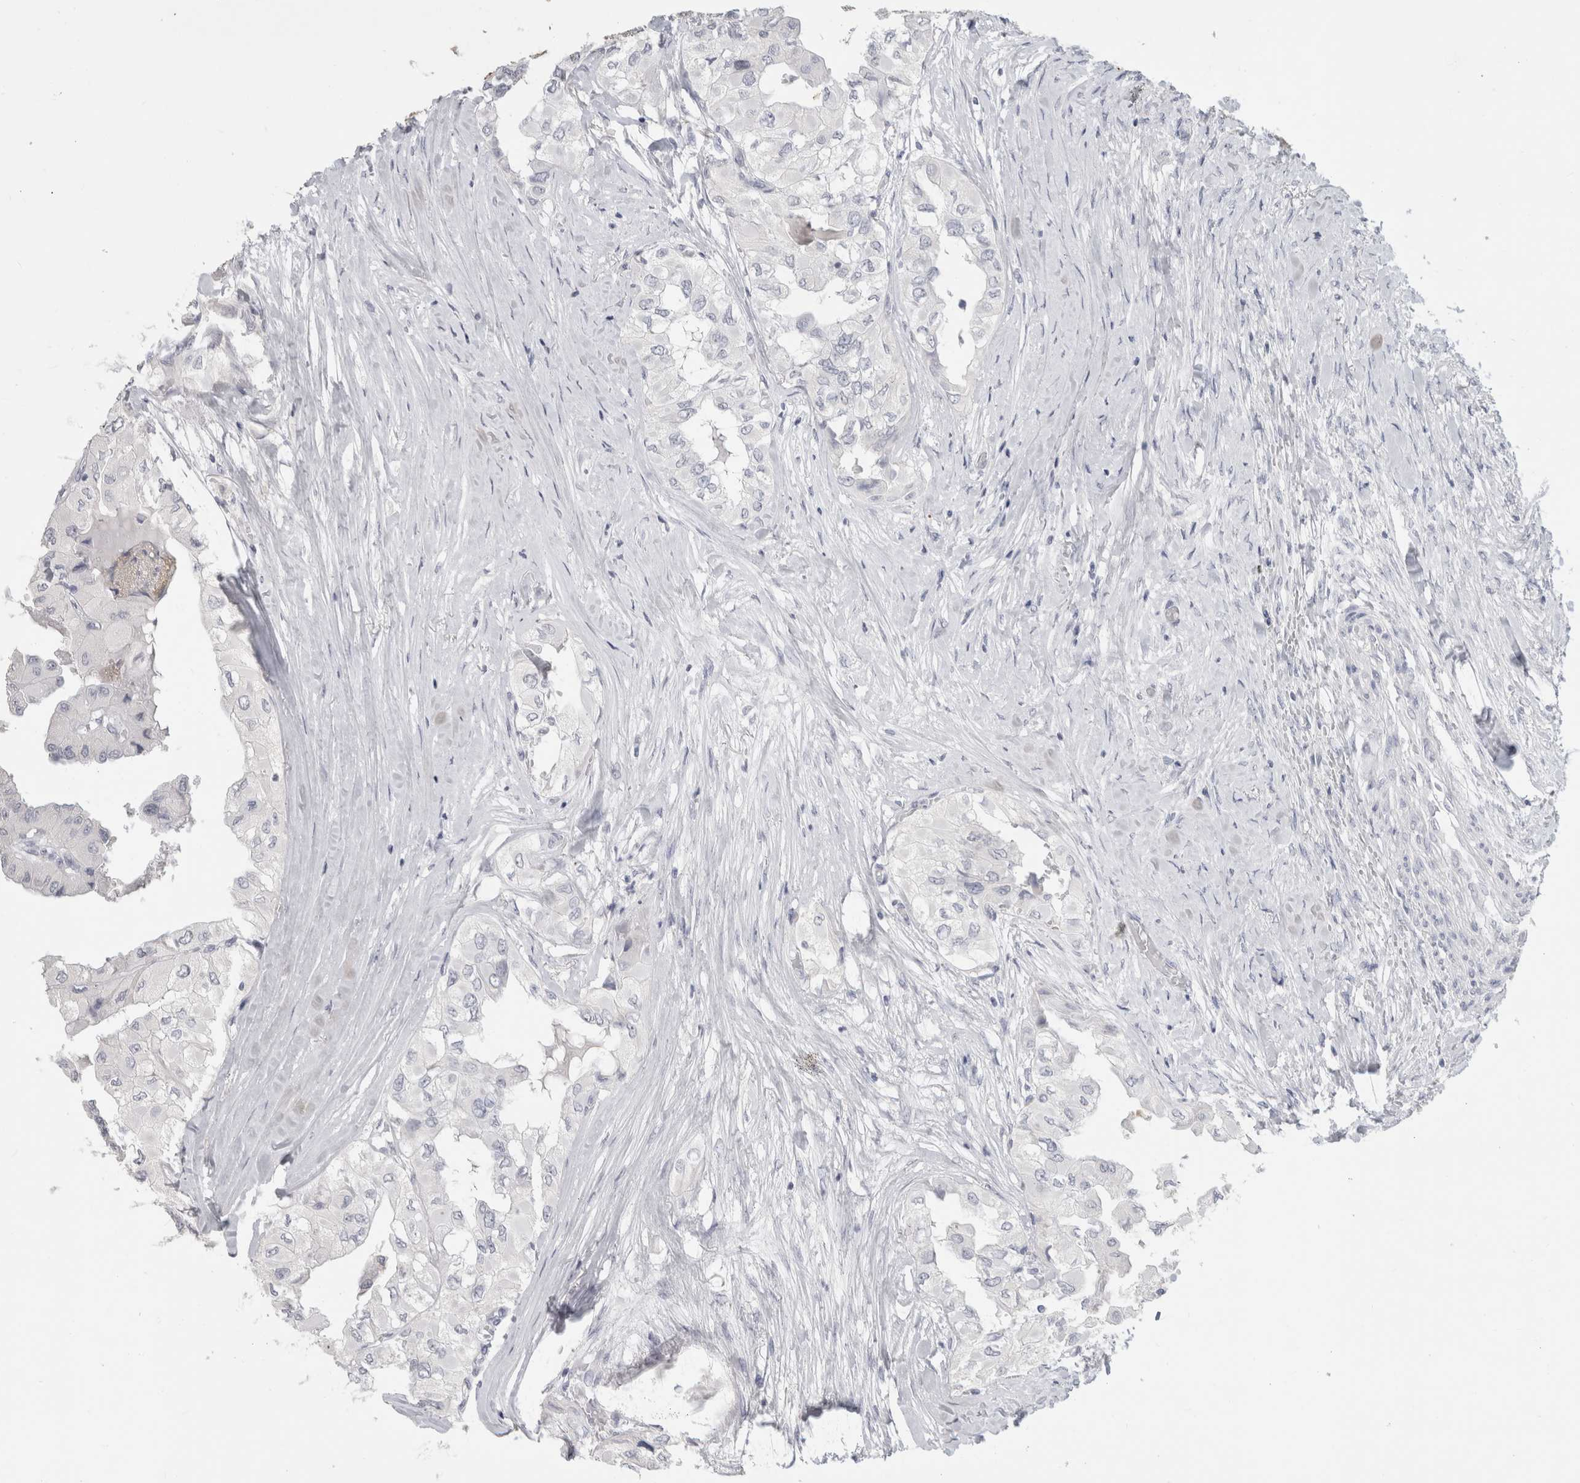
{"staining": {"intensity": "negative", "quantity": "none", "location": "none"}, "tissue": "thyroid cancer", "cell_type": "Tumor cells", "image_type": "cancer", "snomed": [{"axis": "morphology", "description": "Papillary adenocarcinoma, NOS"}, {"axis": "topography", "description": "Thyroid gland"}], "caption": "High power microscopy photomicrograph of an immunohistochemistry histopathology image of thyroid papillary adenocarcinoma, revealing no significant expression in tumor cells. Brightfield microscopy of IHC stained with DAB (brown) and hematoxylin (blue), captured at high magnification.", "gene": "SLC6A1", "patient": {"sex": "female", "age": 59}}